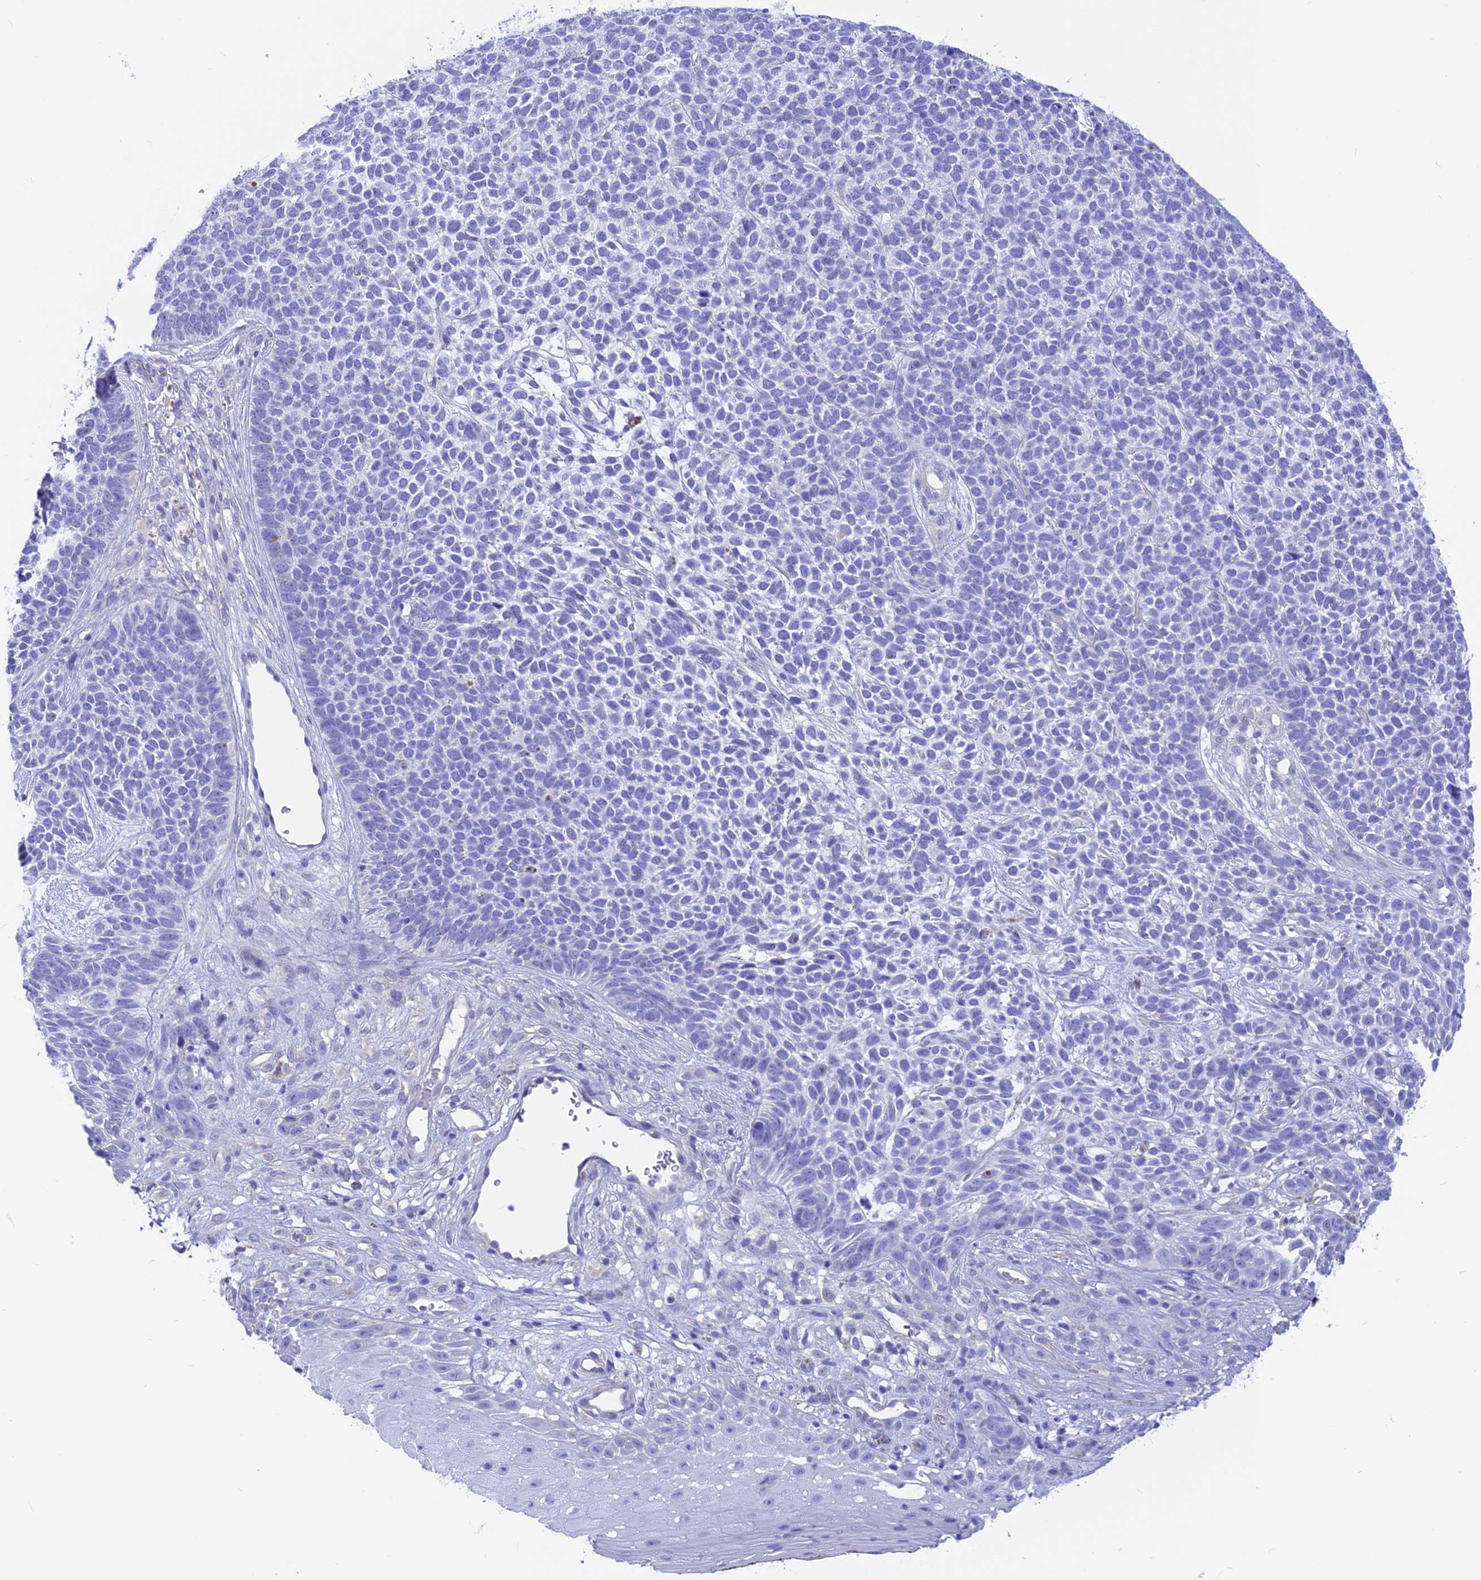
{"staining": {"intensity": "negative", "quantity": "none", "location": "none"}, "tissue": "skin cancer", "cell_type": "Tumor cells", "image_type": "cancer", "snomed": [{"axis": "morphology", "description": "Basal cell carcinoma"}, {"axis": "topography", "description": "Skin"}], "caption": "There is no significant expression in tumor cells of skin basal cell carcinoma.", "gene": "GNGT2", "patient": {"sex": "female", "age": 84}}